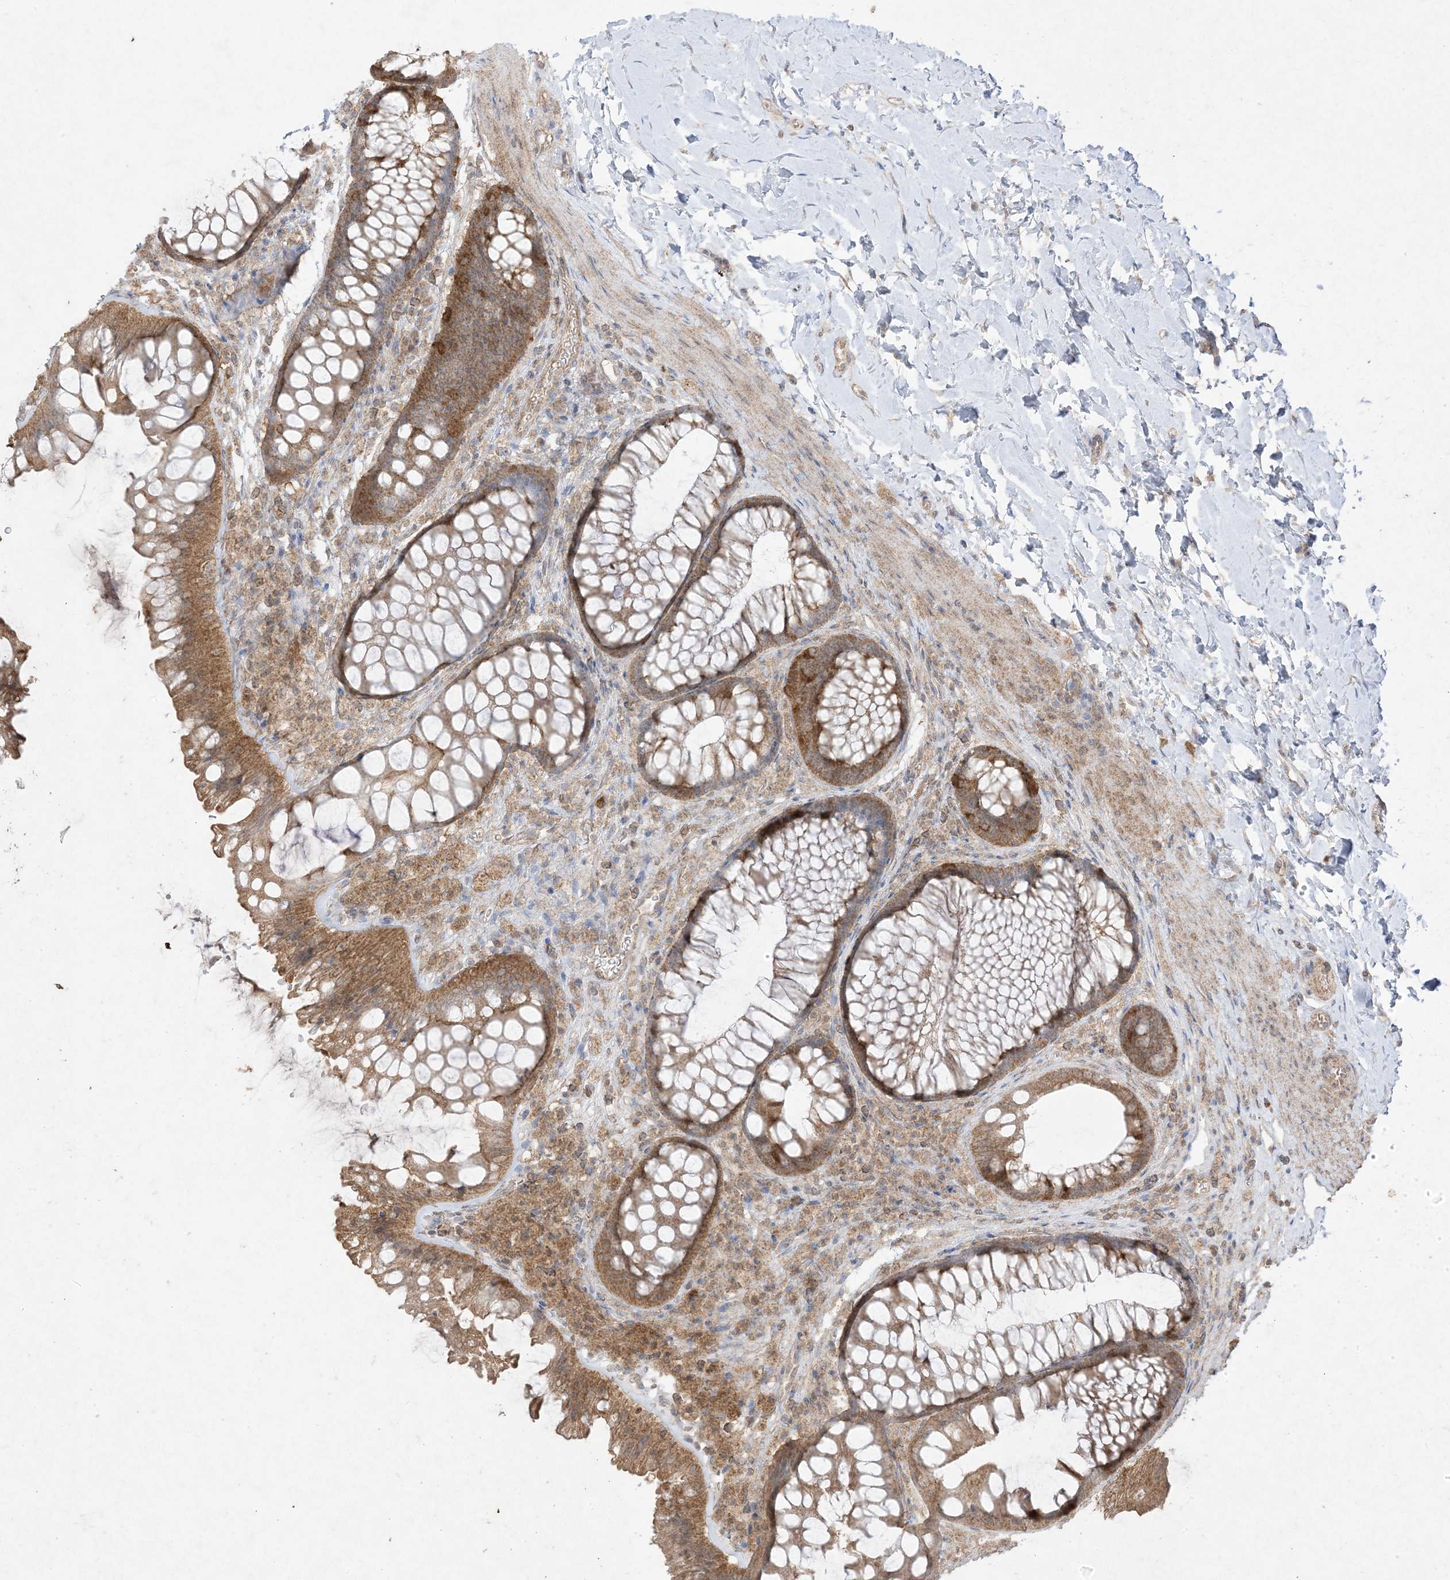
{"staining": {"intensity": "moderate", "quantity": ">75%", "location": "cytoplasmic/membranous"}, "tissue": "colon", "cell_type": "Endothelial cells", "image_type": "normal", "snomed": [{"axis": "morphology", "description": "Normal tissue, NOS"}, {"axis": "topography", "description": "Colon"}], "caption": "IHC (DAB) staining of unremarkable colon reveals moderate cytoplasmic/membranous protein positivity in approximately >75% of endothelial cells. (IHC, brightfield microscopy, high magnification).", "gene": "UBE2C", "patient": {"sex": "female", "age": 62}}